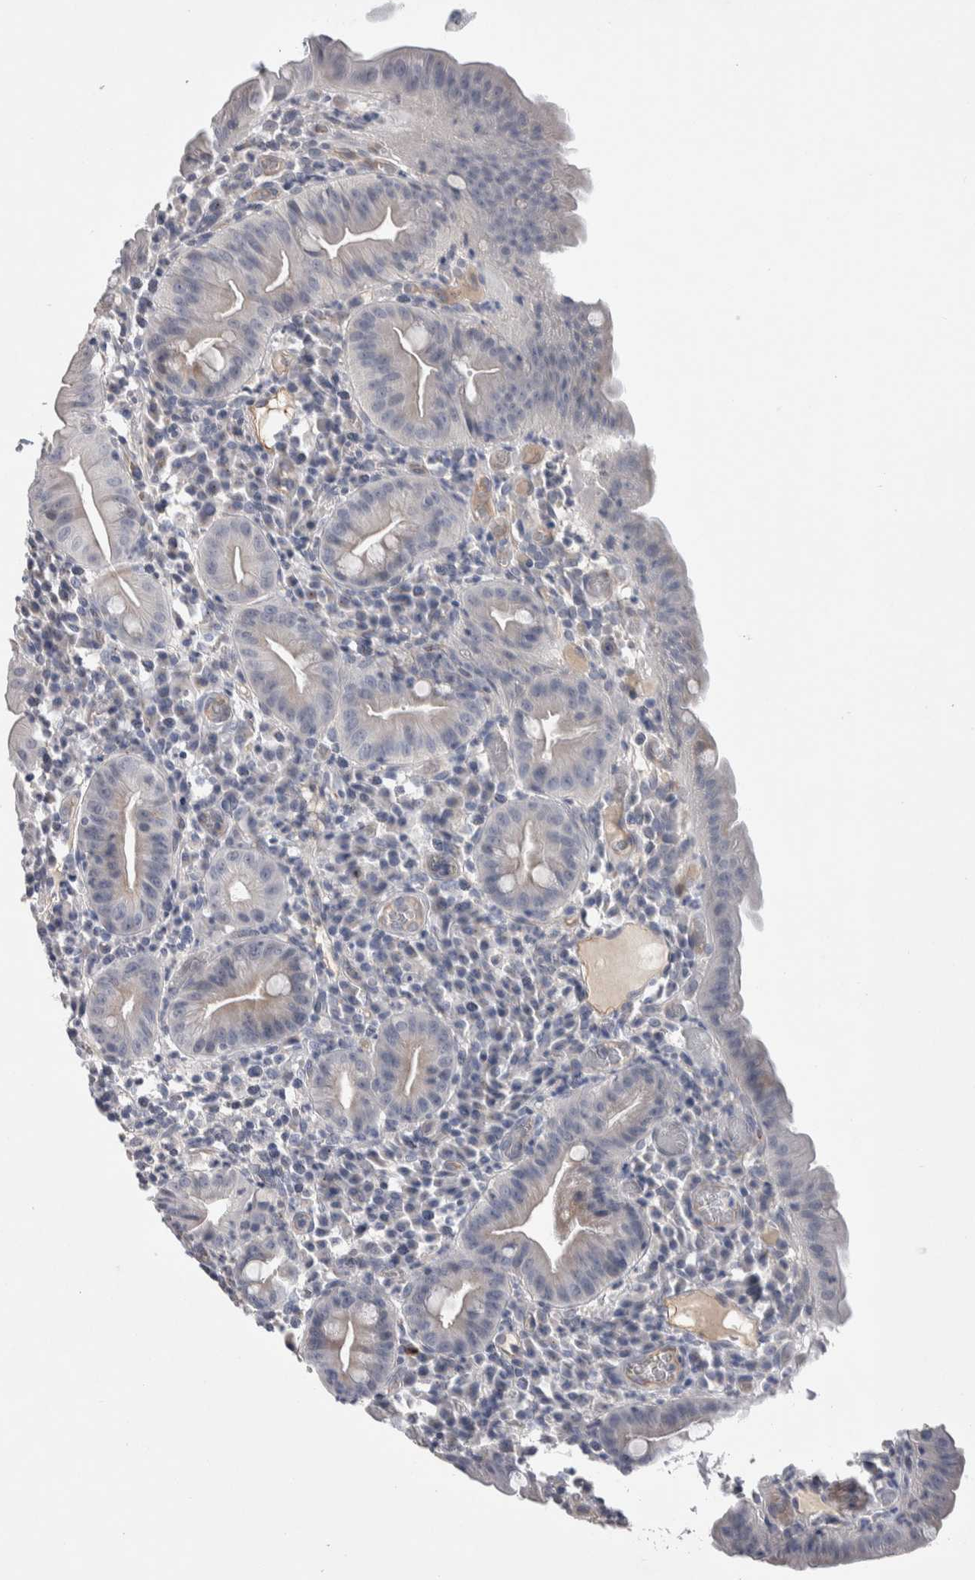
{"staining": {"intensity": "weak", "quantity": "<25%", "location": "cytoplasmic/membranous"}, "tissue": "duodenum", "cell_type": "Glandular cells", "image_type": "normal", "snomed": [{"axis": "morphology", "description": "Normal tissue, NOS"}, {"axis": "topography", "description": "Duodenum"}], "caption": "Unremarkable duodenum was stained to show a protein in brown. There is no significant staining in glandular cells. (DAB IHC with hematoxylin counter stain).", "gene": "CEP131", "patient": {"sex": "male", "age": 50}}